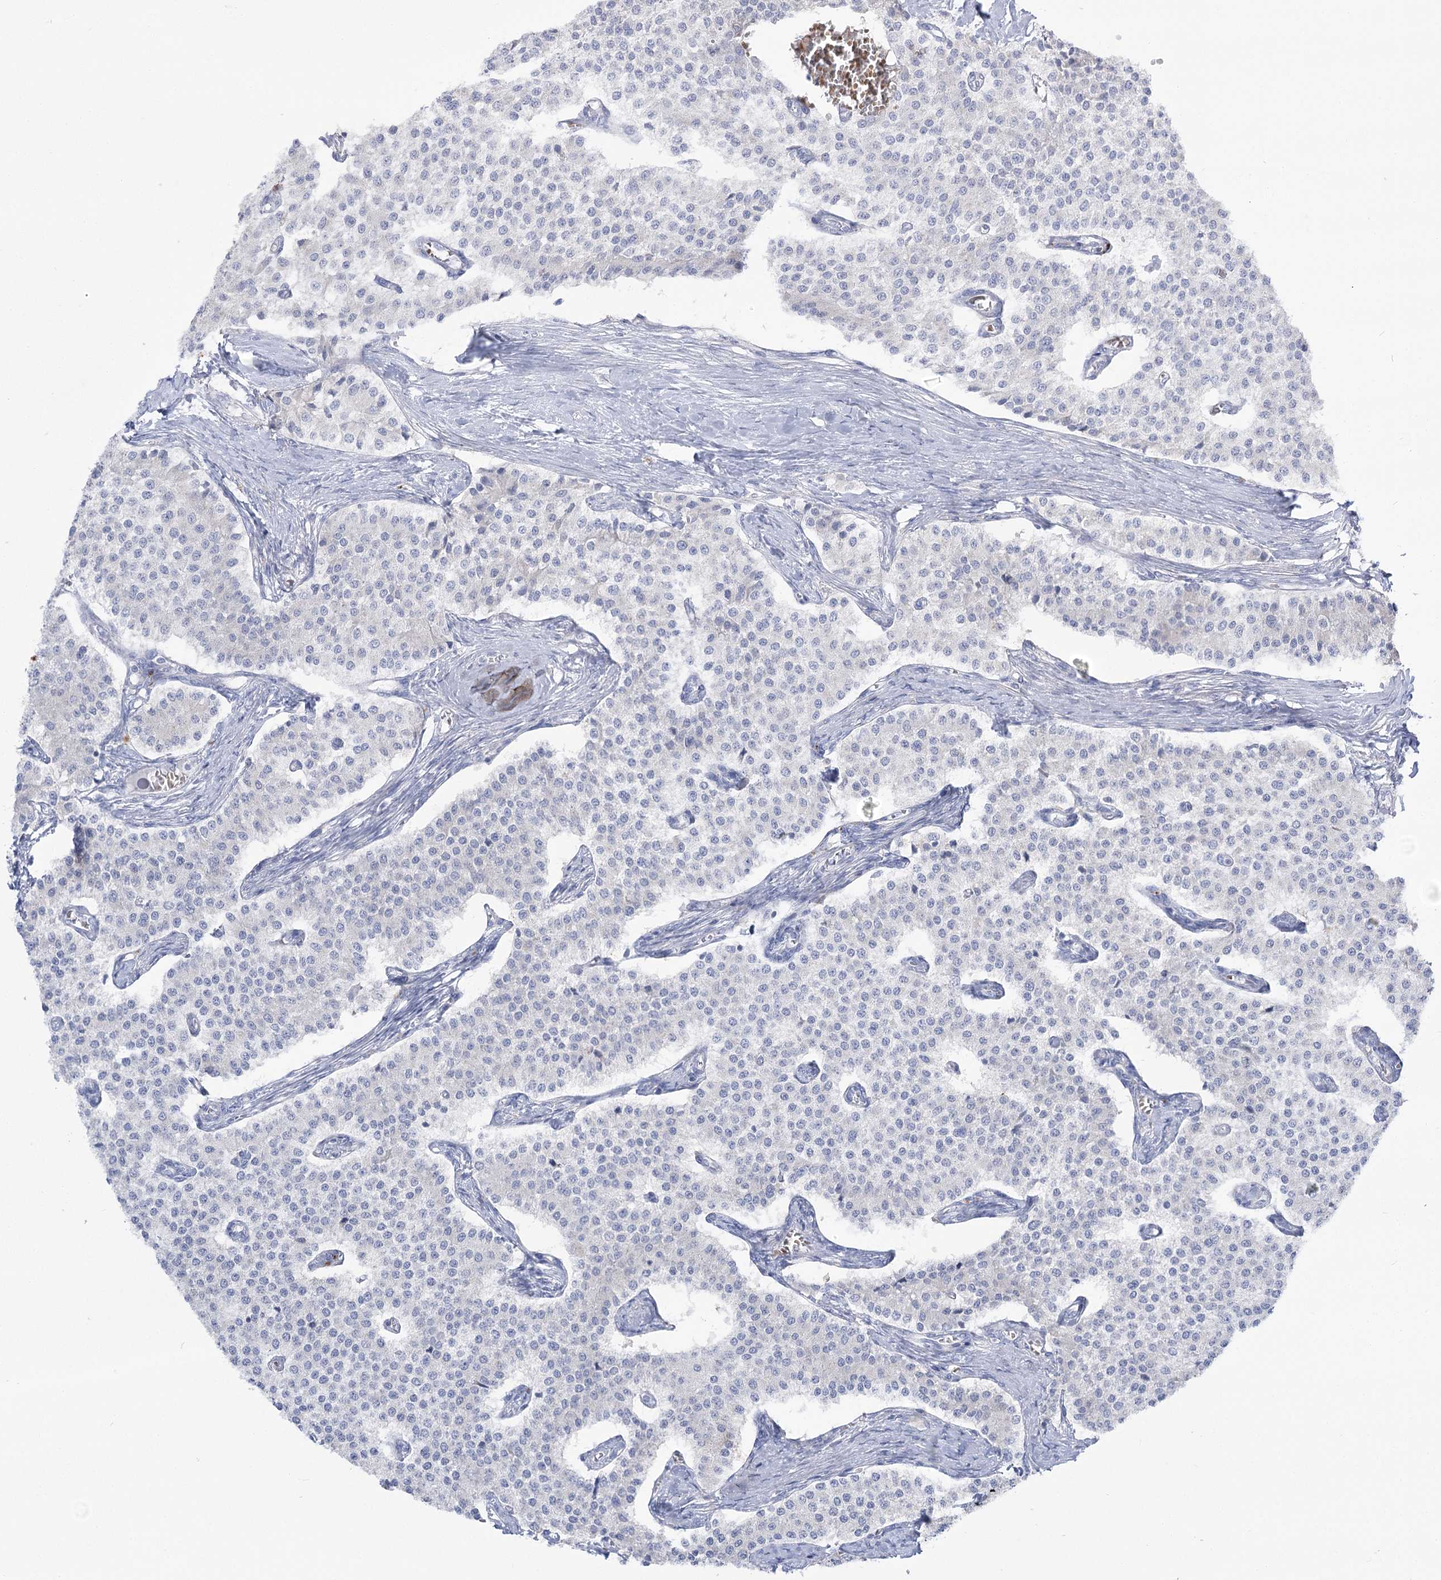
{"staining": {"intensity": "negative", "quantity": "none", "location": "none"}, "tissue": "carcinoid", "cell_type": "Tumor cells", "image_type": "cancer", "snomed": [{"axis": "morphology", "description": "Carcinoid, malignant, NOS"}, {"axis": "topography", "description": "Colon"}], "caption": "Tumor cells show no significant protein staining in carcinoid.", "gene": "SIAE", "patient": {"sex": "female", "age": 52}}